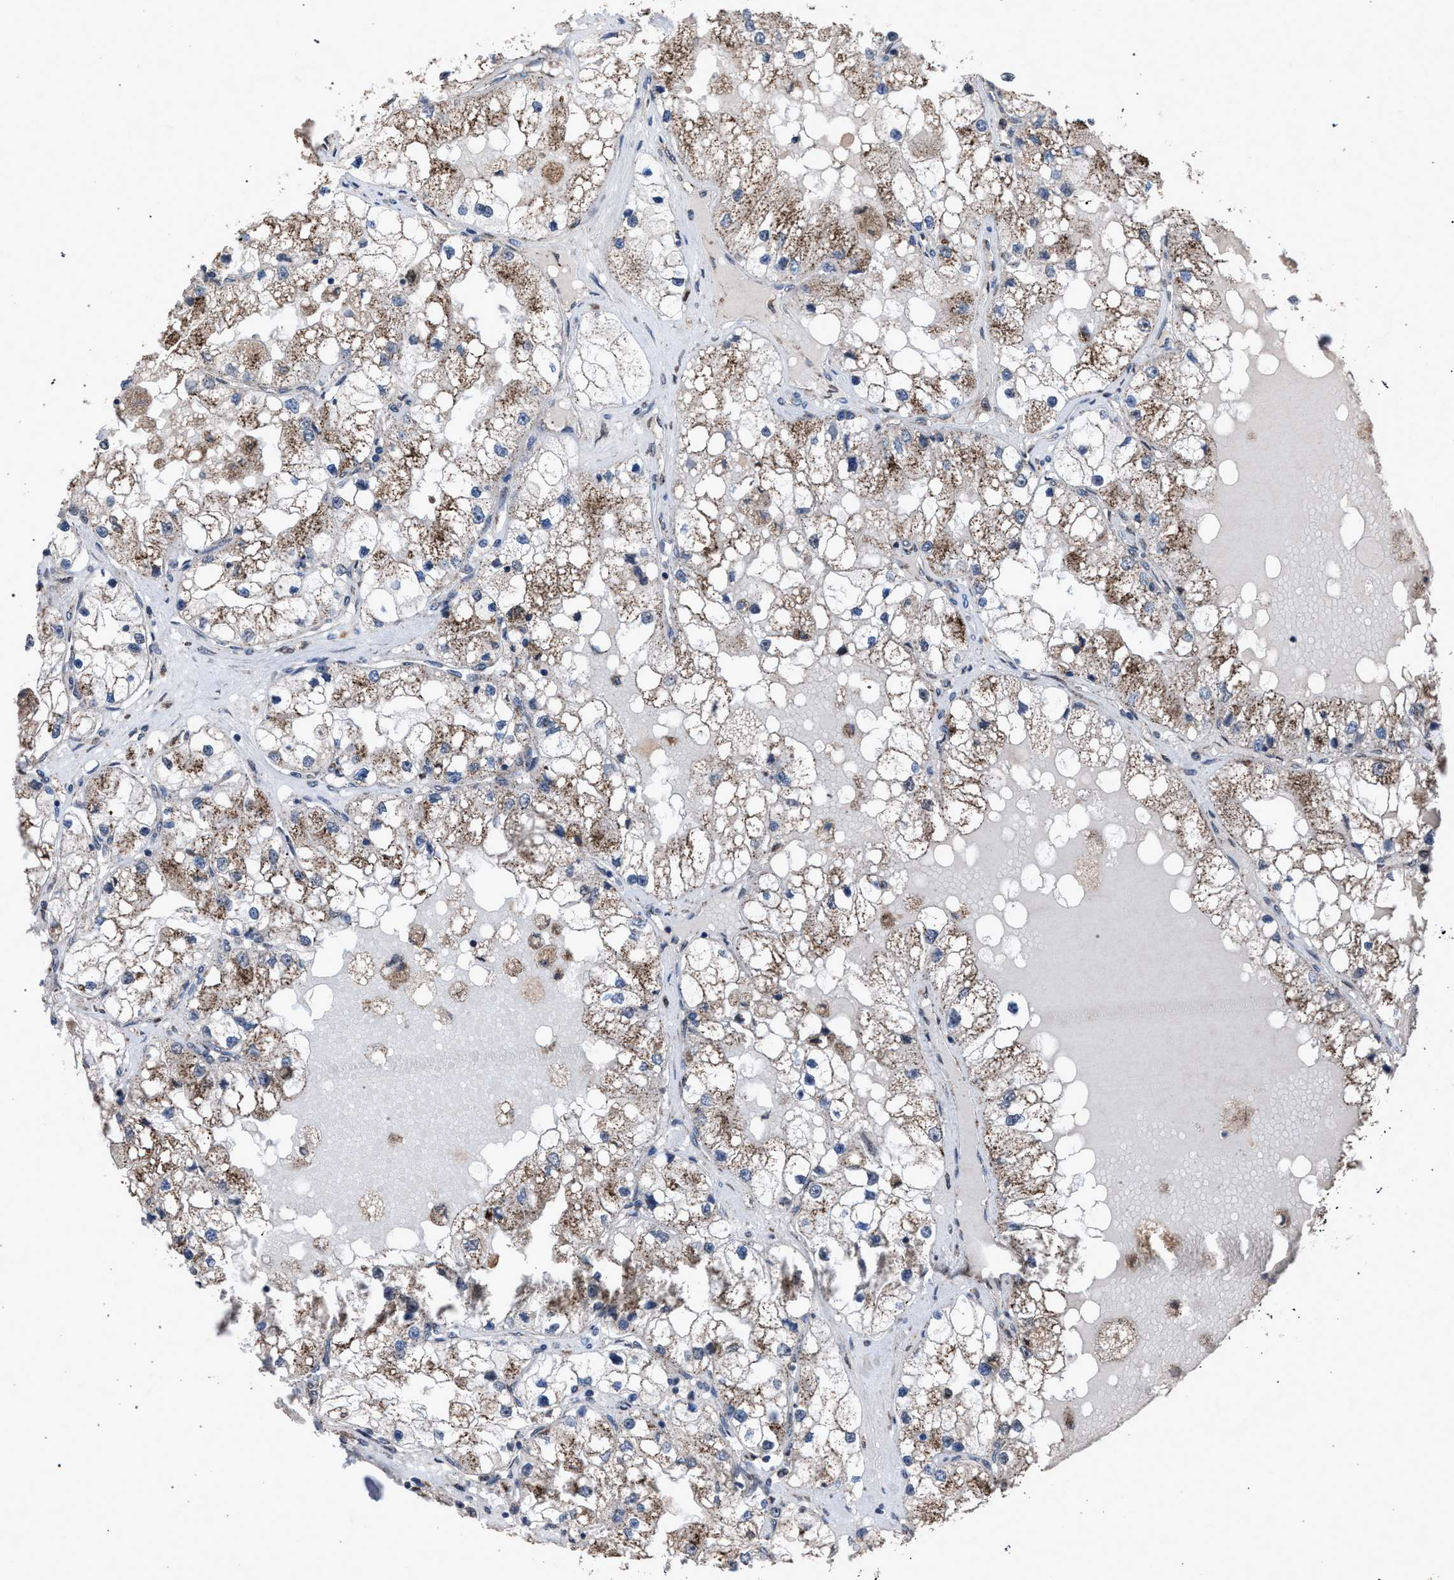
{"staining": {"intensity": "moderate", "quantity": "25%-75%", "location": "cytoplasmic/membranous"}, "tissue": "renal cancer", "cell_type": "Tumor cells", "image_type": "cancer", "snomed": [{"axis": "morphology", "description": "Adenocarcinoma, NOS"}, {"axis": "topography", "description": "Kidney"}], "caption": "High-power microscopy captured an IHC histopathology image of adenocarcinoma (renal), revealing moderate cytoplasmic/membranous expression in approximately 25%-75% of tumor cells. The protein is stained brown, and the nuclei are stained in blue (DAB (3,3'-diaminobenzidine) IHC with brightfield microscopy, high magnification).", "gene": "HSD17B4", "patient": {"sex": "male", "age": 68}}